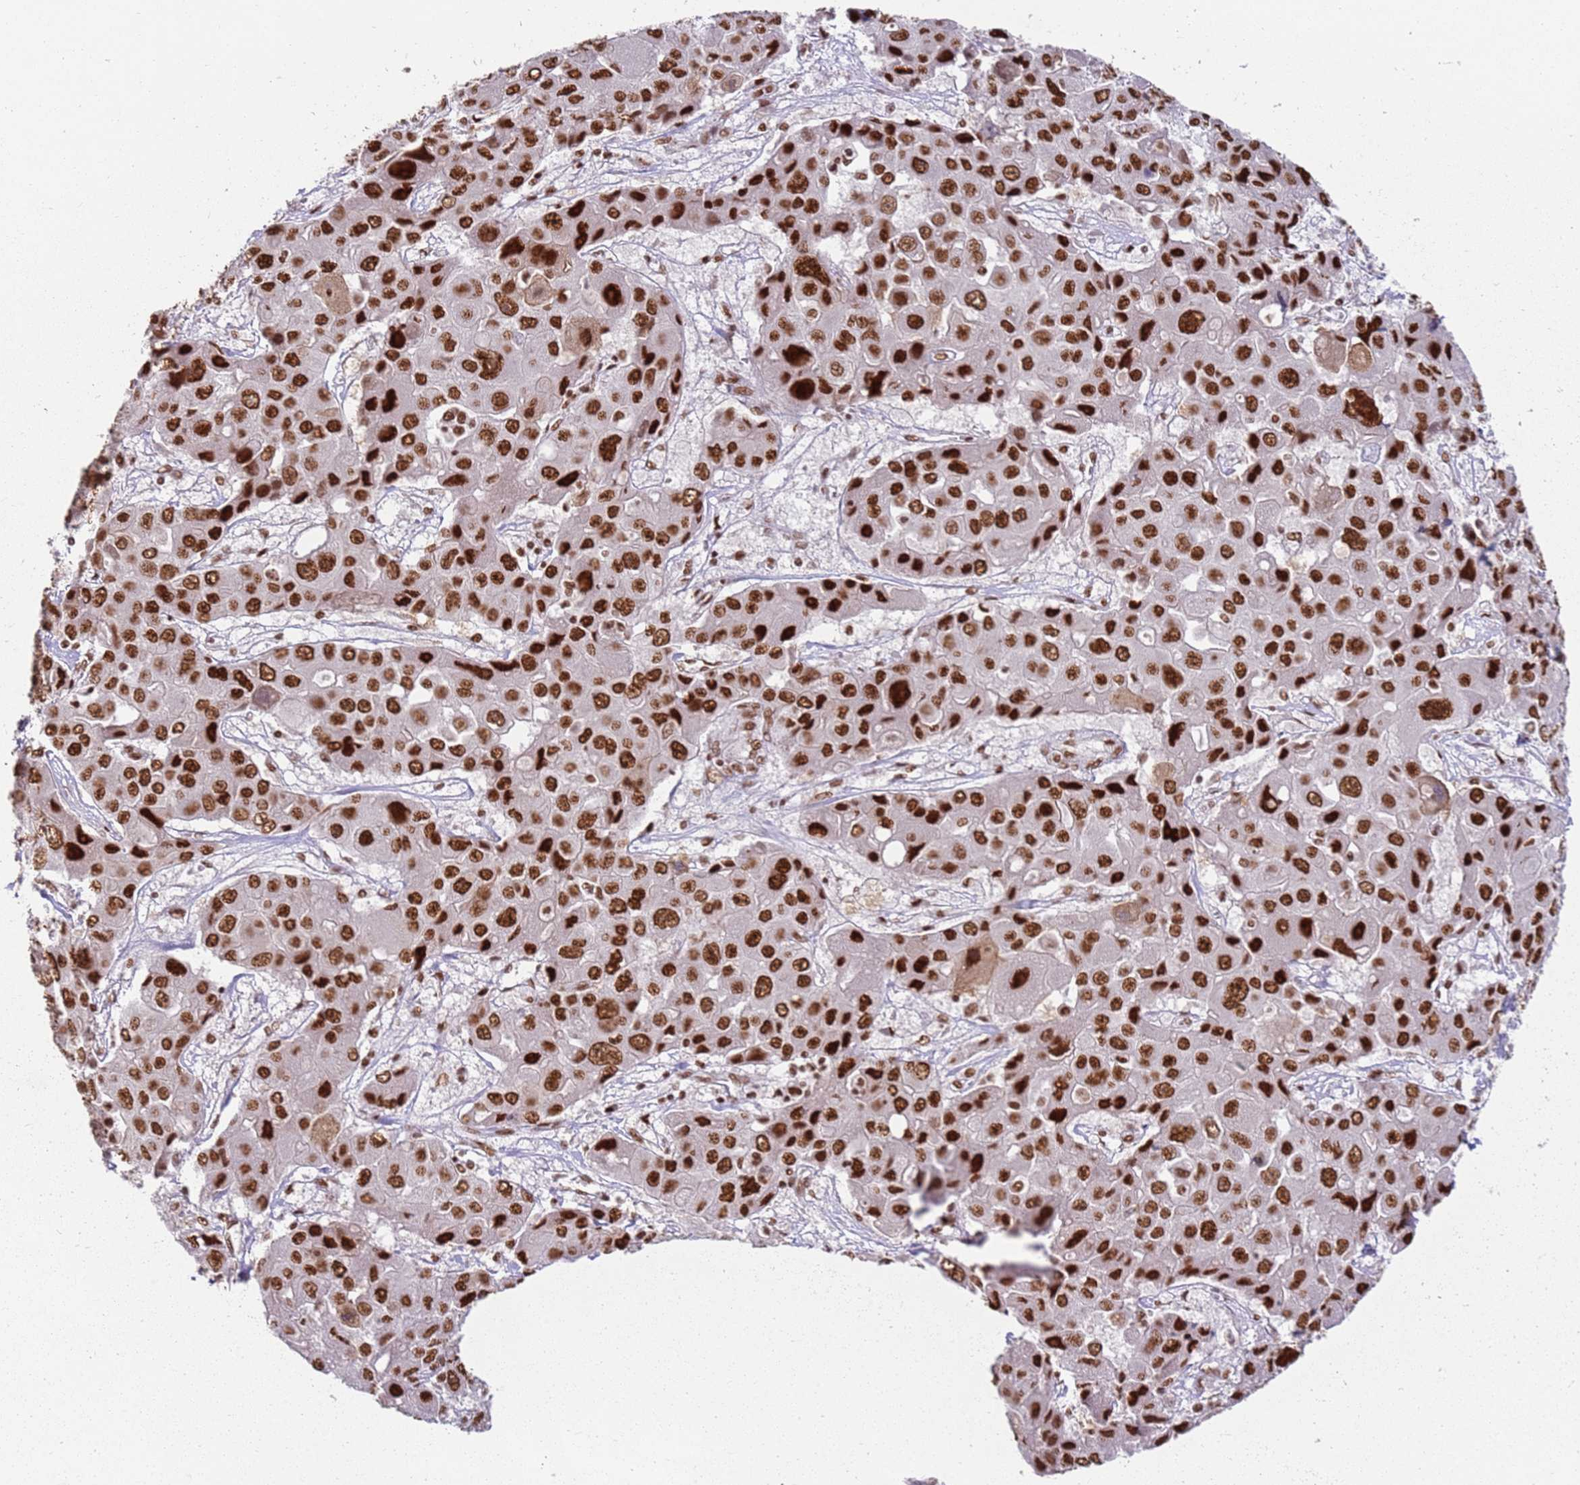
{"staining": {"intensity": "strong", "quantity": ">75%", "location": "nuclear"}, "tissue": "liver cancer", "cell_type": "Tumor cells", "image_type": "cancer", "snomed": [{"axis": "morphology", "description": "Cholangiocarcinoma"}, {"axis": "topography", "description": "Liver"}], "caption": "This micrograph reveals liver cancer stained with immunohistochemistry to label a protein in brown. The nuclear of tumor cells show strong positivity for the protein. Nuclei are counter-stained blue.", "gene": "TENT4A", "patient": {"sex": "male", "age": 67}}